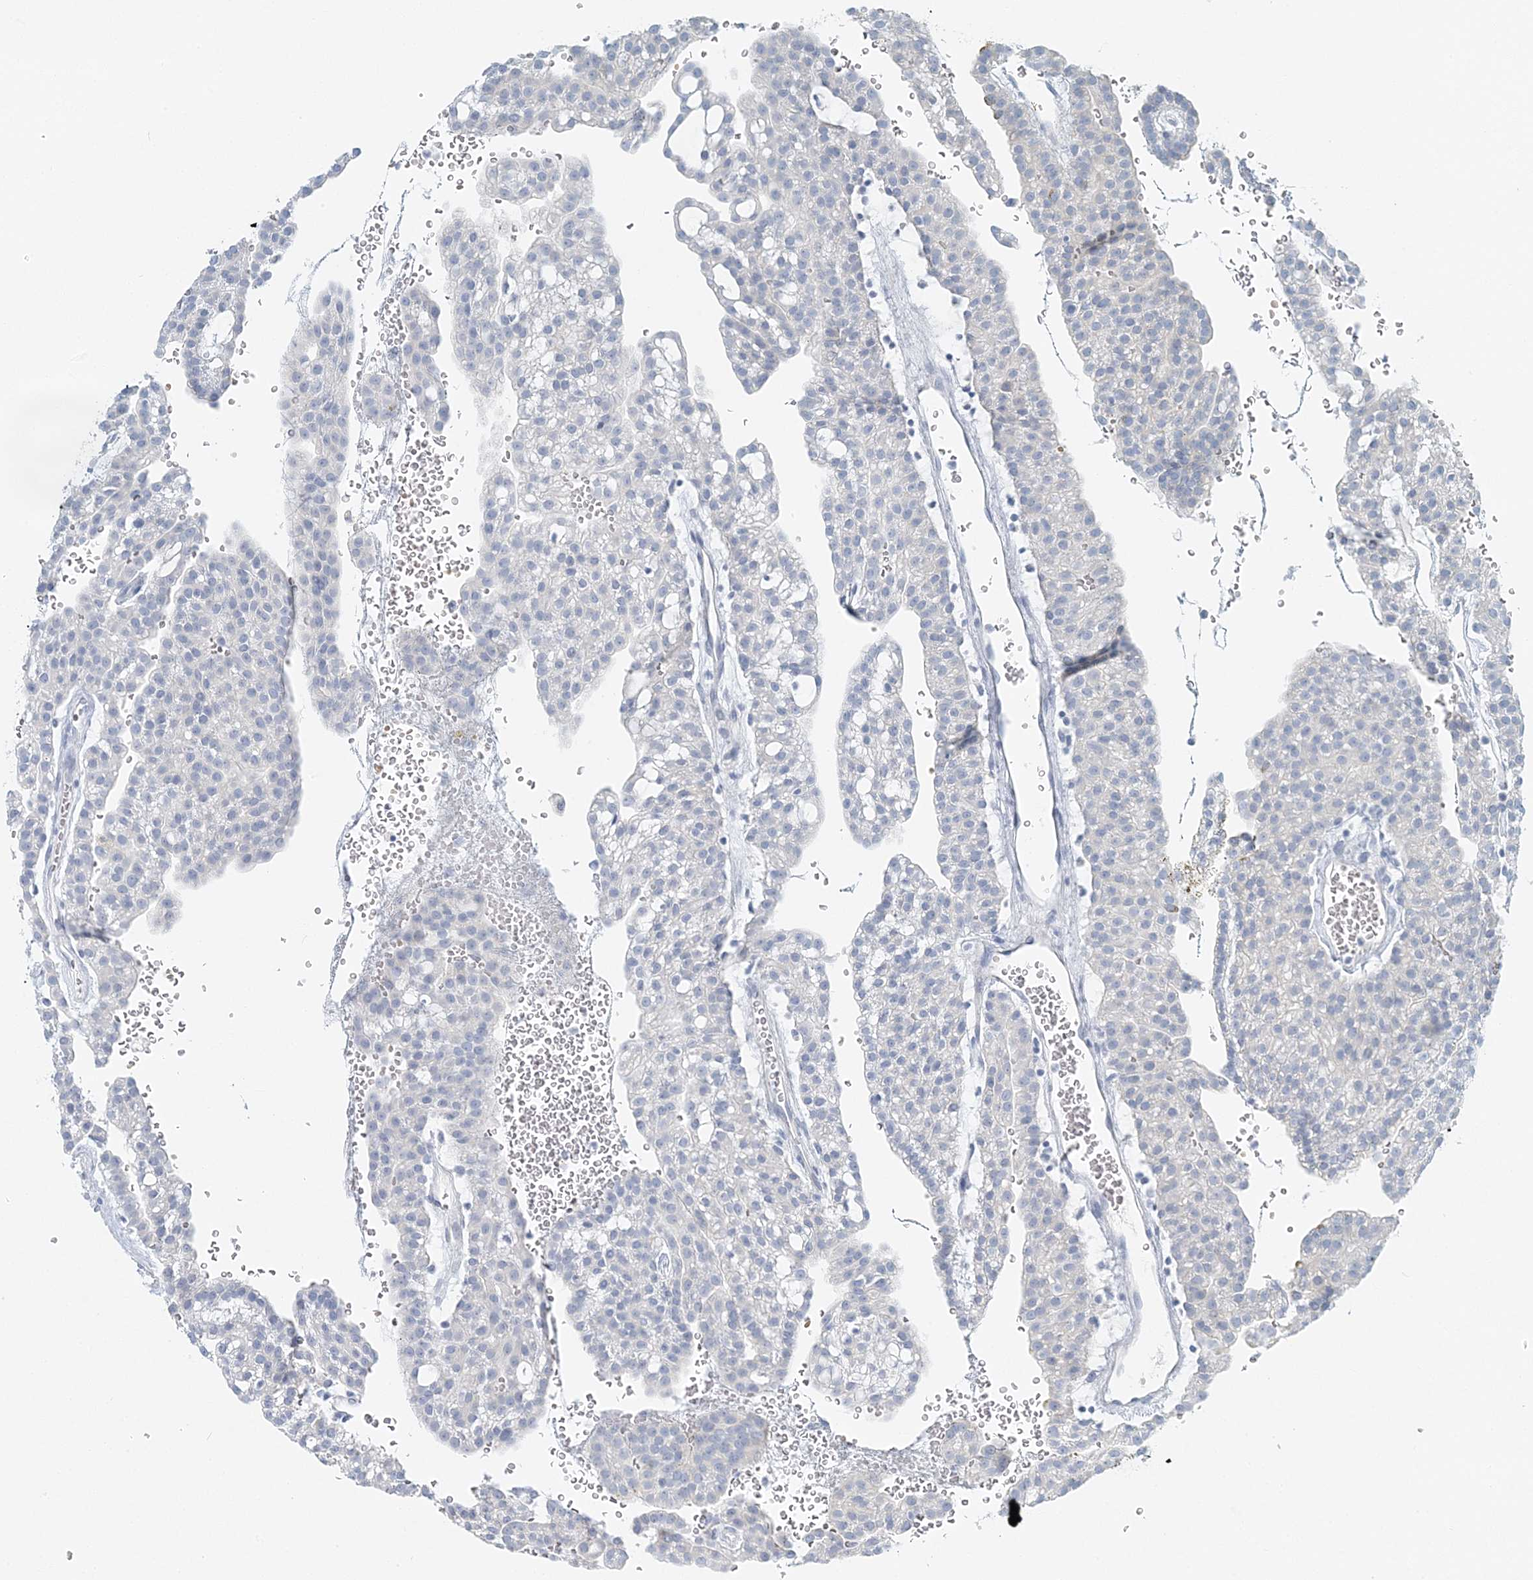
{"staining": {"intensity": "negative", "quantity": "none", "location": "none"}, "tissue": "renal cancer", "cell_type": "Tumor cells", "image_type": "cancer", "snomed": [{"axis": "morphology", "description": "Adenocarcinoma, NOS"}, {"axis": "topography", "description": "Kidney"}], "caption": "This photomicrograph is of adenocarcinoma (renal) stained with IHC to label a protein in brown with the nuclei are counter-stained blue. There is no staining in tumor cells.", "gene": "VILL", "patient": {"sex": "male", "age": 63}}